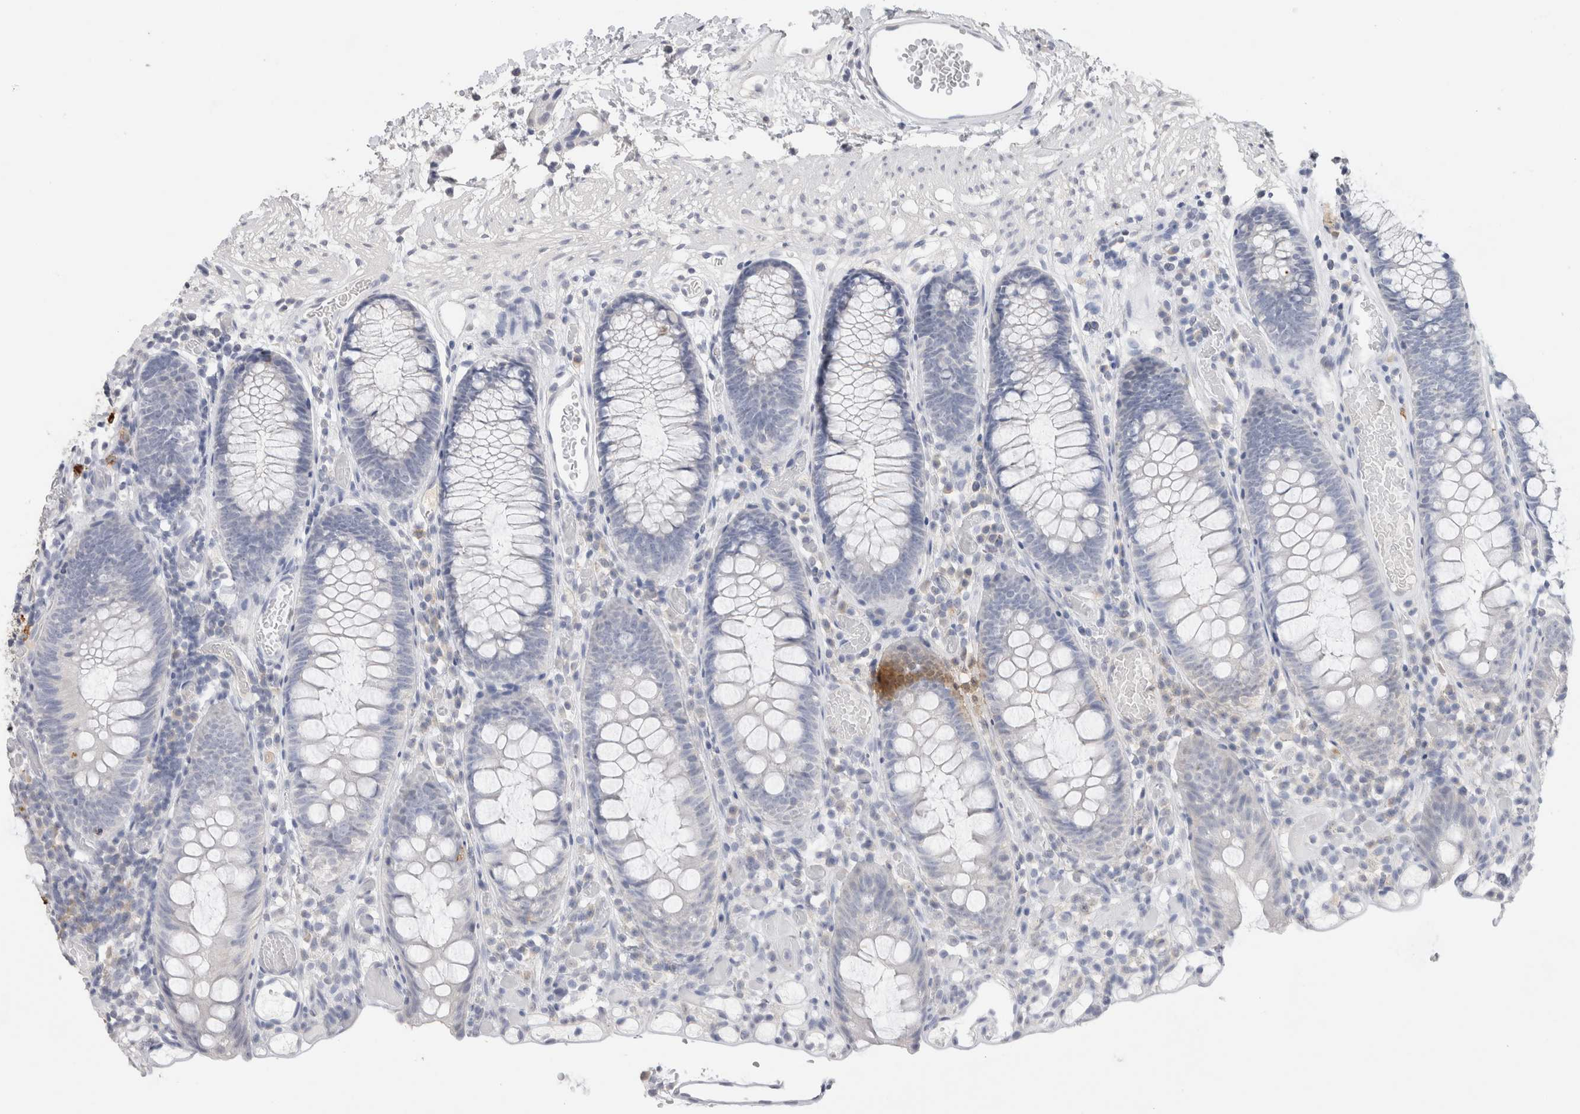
{"staining": {"intensity": "negative", "quantity": "none", "location": "none"}, "tissue": "colon", "cell_type": "Endothelial cells", "image_type": "normal", "snomed": [{"axis": "morphology", "description": "Normal tissue, NOS"}, {"axis": "topography", "description": "Colon"}], "caption": "The photomicrograph demonstrates no staining of endothelial cells in normal colon. Nuclei are stained in blue.", "gene": "LAMP3", "patient": {"sex": "male", "age": 14}}